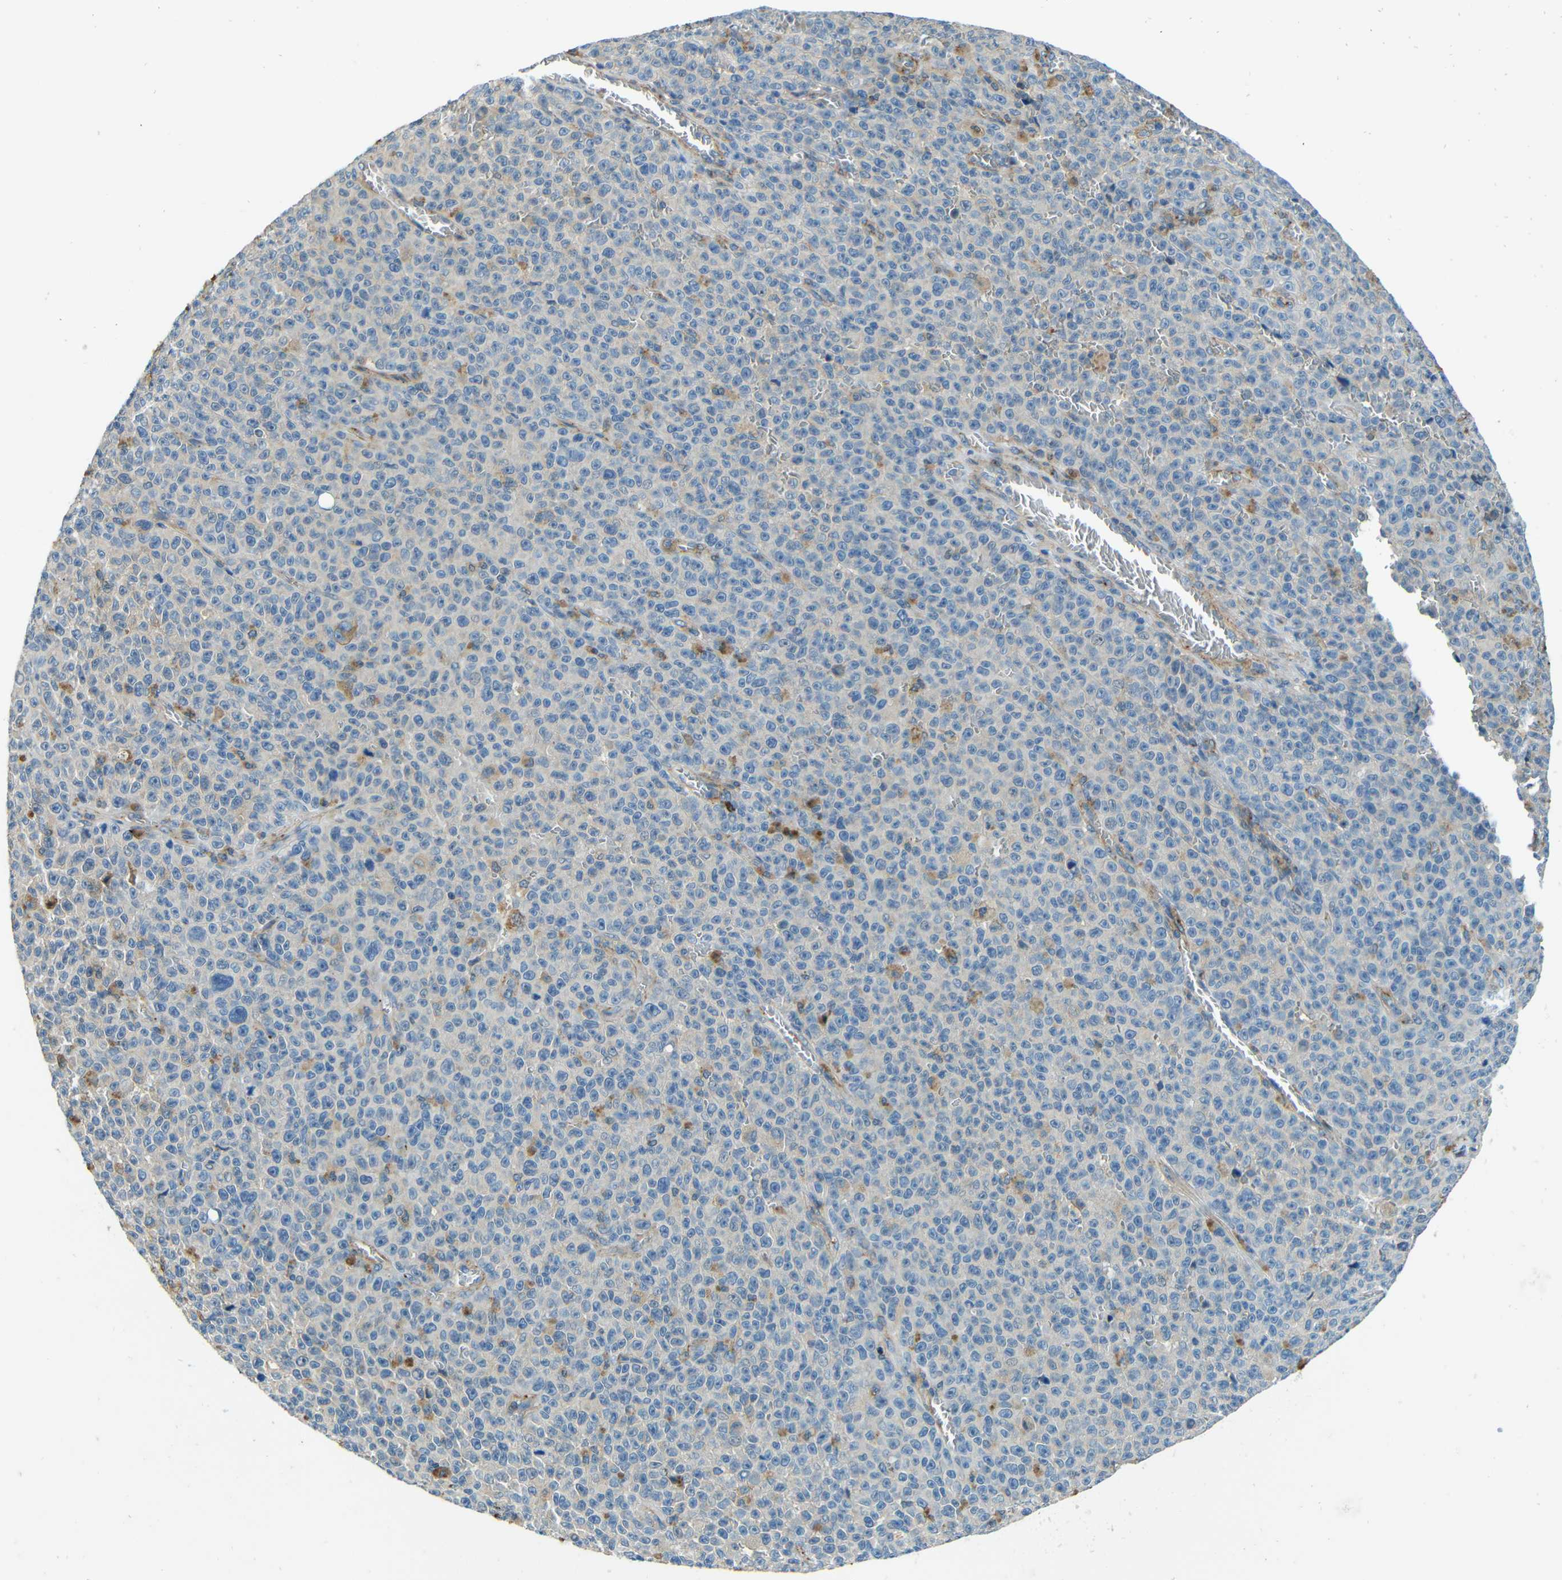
{"staining": {"intensity": "moderate", "quantity": "<25%", "location": "cytoplasmic/membranous"}, "tissue": "melanoma", "cell_type": "Tumor cells", "image_type": "cancer", "snomed": [{"axis": "morphology", "description": "Malignant melanoma, NOS"}, {"axis": "topography", "description": "Skin"}], "caption": "The image exhibits staining of melanoma, revealing moderate cytoplasmic/membranous protein expression (brown color) within tumor cells. The staining is performed using DAB brown chromogen to label protein expression. The nuclei are counter-stained blue using hematoxylin.", "gene": "CYP26B1", "patient": {"sex": "female", "age": 82}}